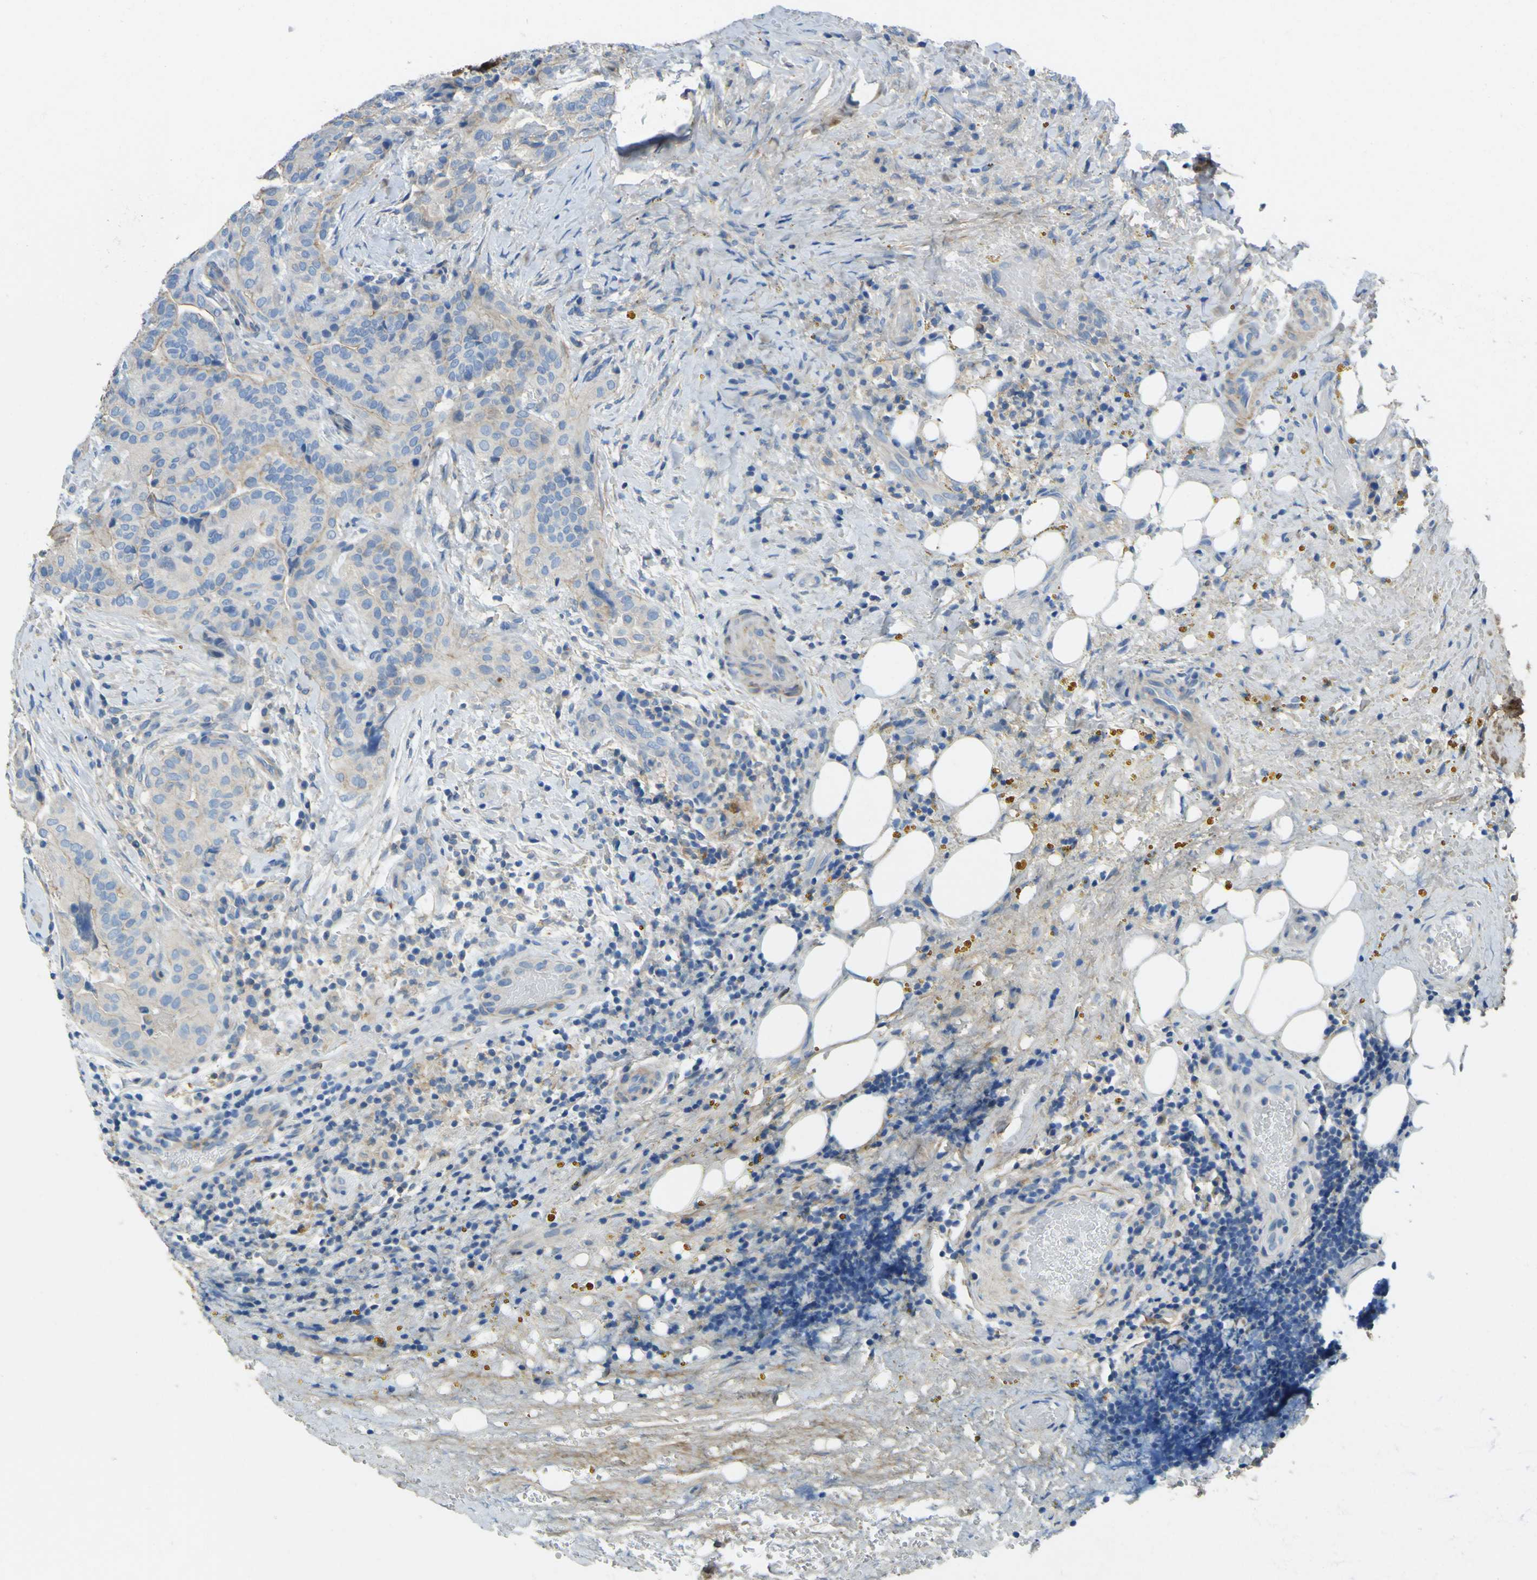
{"staining": {"intensity": "weak", "quantity": "25%-75%", "location": "cytoplasmic/membranous"}, "tissue": "thyroid cancer", "cell_type": "Tumor cells", "image_type": "cancer", "snomed": [{"axis": "morphology", "description": "Papillary adenocarcinoma, NOS"}, {"axis": "topography", "description": "Thyroid gland"}], "caption": "Human thyroid cancer (papillary adenocarcinoma) stained with a protein marker displays weak staining in tumor cells.", "gene": "OGN", "patient": {"sex": "male", "age": 77}}